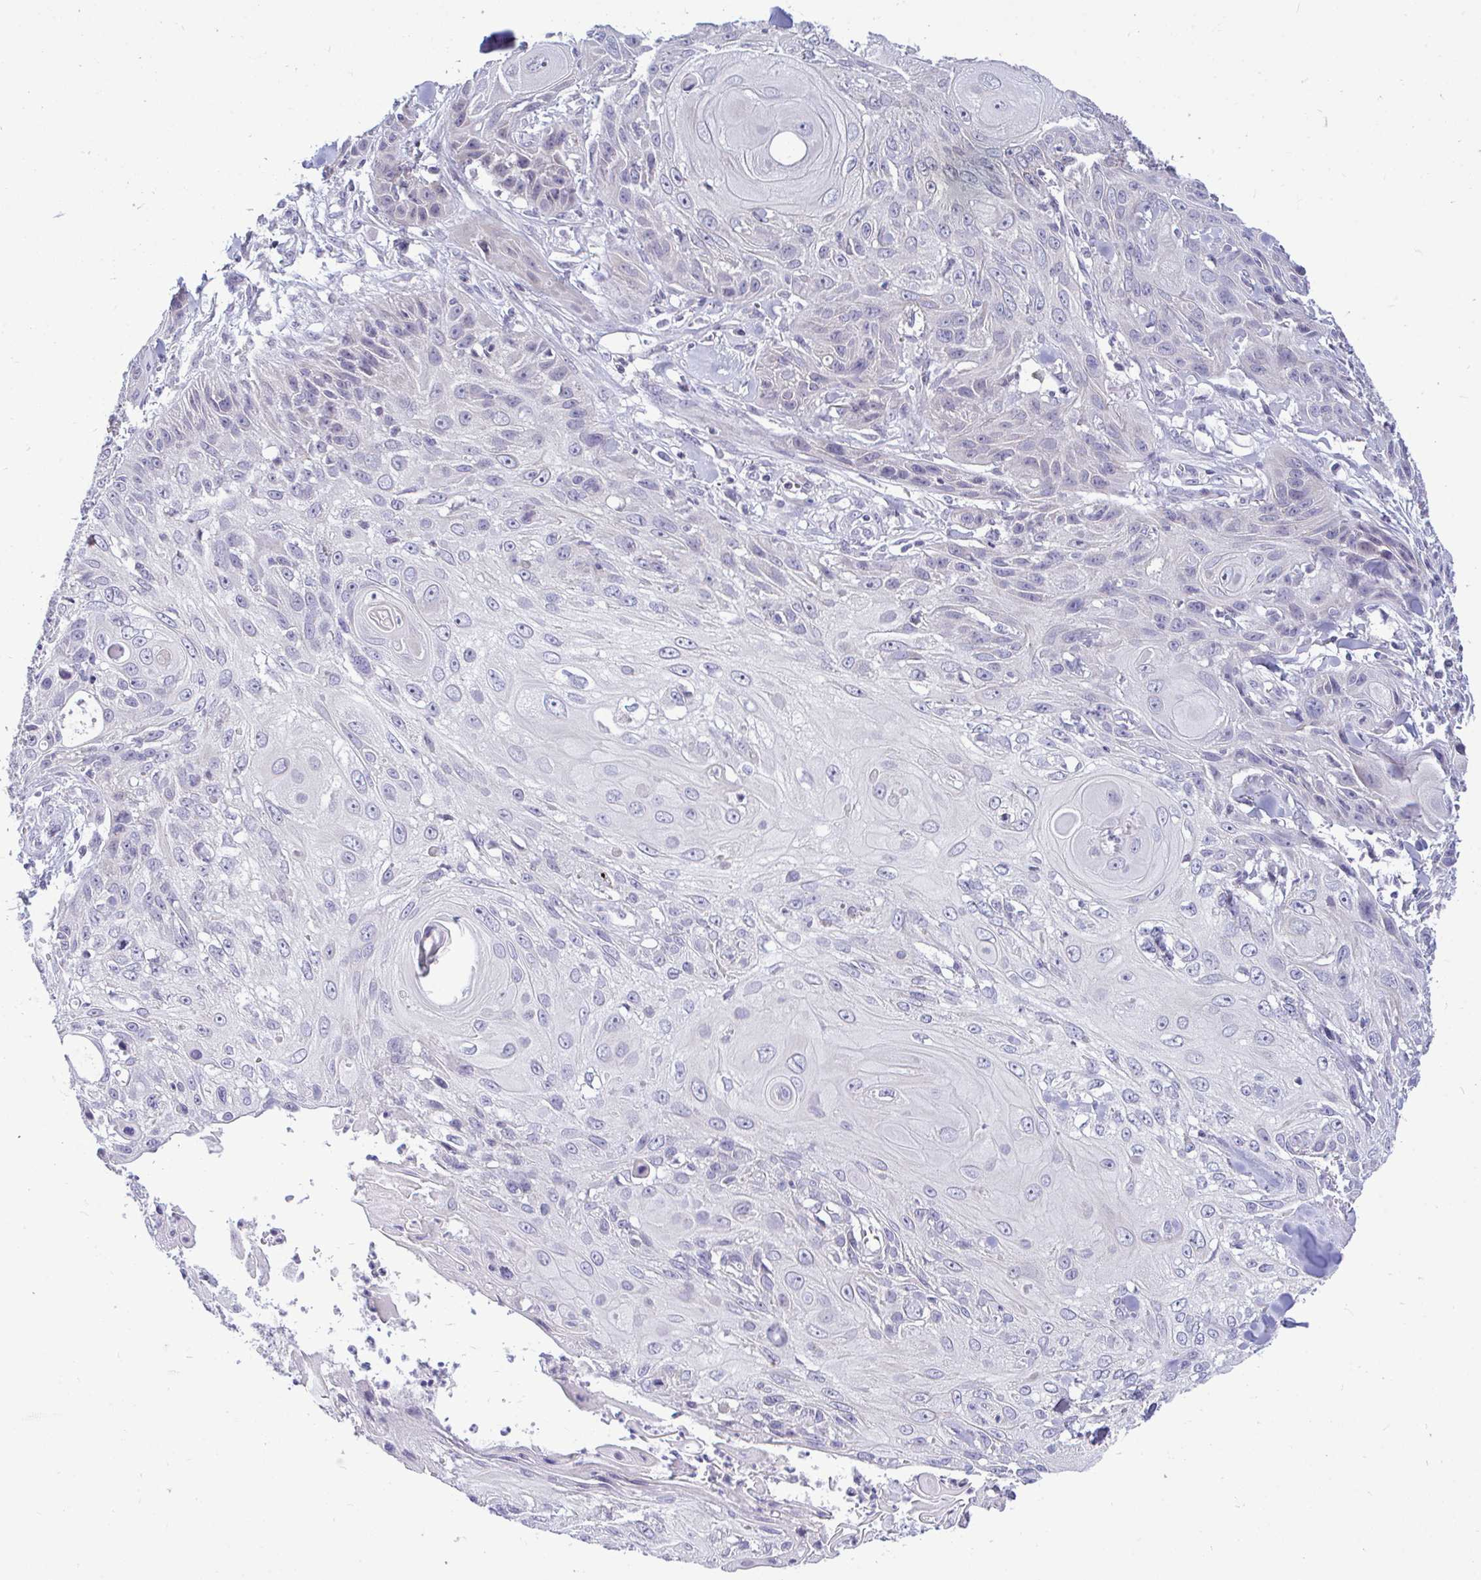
{"staining": {"intensity": "negative", "quantity": "none", "location": "none"}, "tissue": "skin cancer", "cell_type": "Tumor cells", "image_type": "cancer", "snomed": [{"axis": "morphology", "description": "Squamous cell carcinoma, NOS"}, {"axis": "topography", "description": "Skin"}, {"axis": "topography", "description": "Vulva"}], "caption": "Image shows no protein expression in tumor cells of skin squamous cell carcinoma tissue. (Stains: DAB immunohistochemistry with hematoxylin counter stain, Microscopy: brightfield microscopy at high magnification).", "gene": "PIGK", "patient": {"sex": "female", "age": 83}}